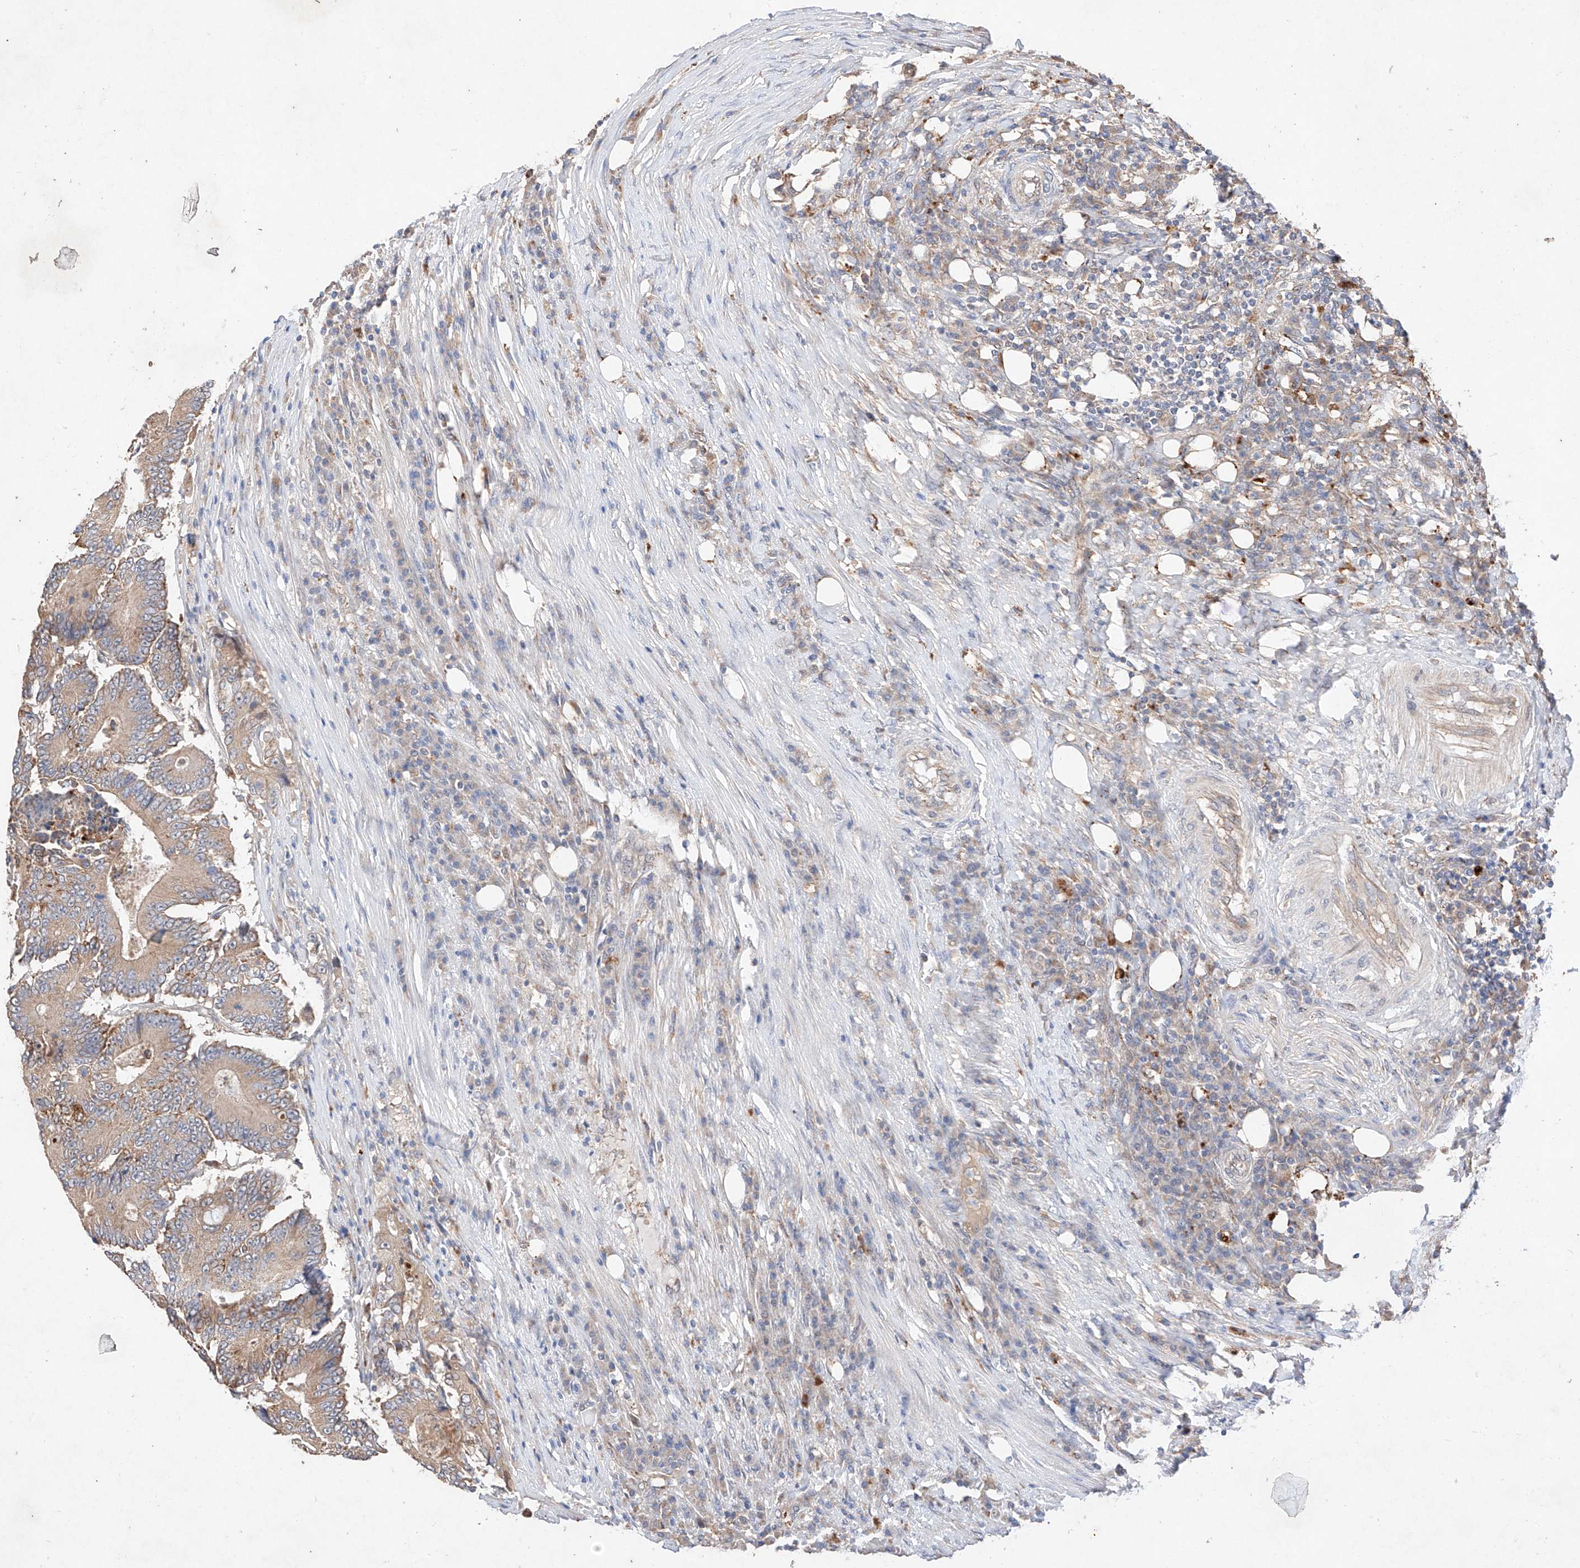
{"staining": {"intensity": "weak", "quantity": "<25%", "location": "cytoplasmic/membranous"}, "tissue": "colorectal cancer", "cell_type": "Tumor cells", "image_type": "cancer", "snomed": [{"axis": "morphology", "description": "Adenocarcinoma, NOS"}, {"axis": "topography", "description": "Colon"}], "caption": "Image shows no protein staining in tumor cells of colorectal adenocarcinoma tissue.", "gene": "C6orf62", "patient": {"sex": "male", "age": 83}}